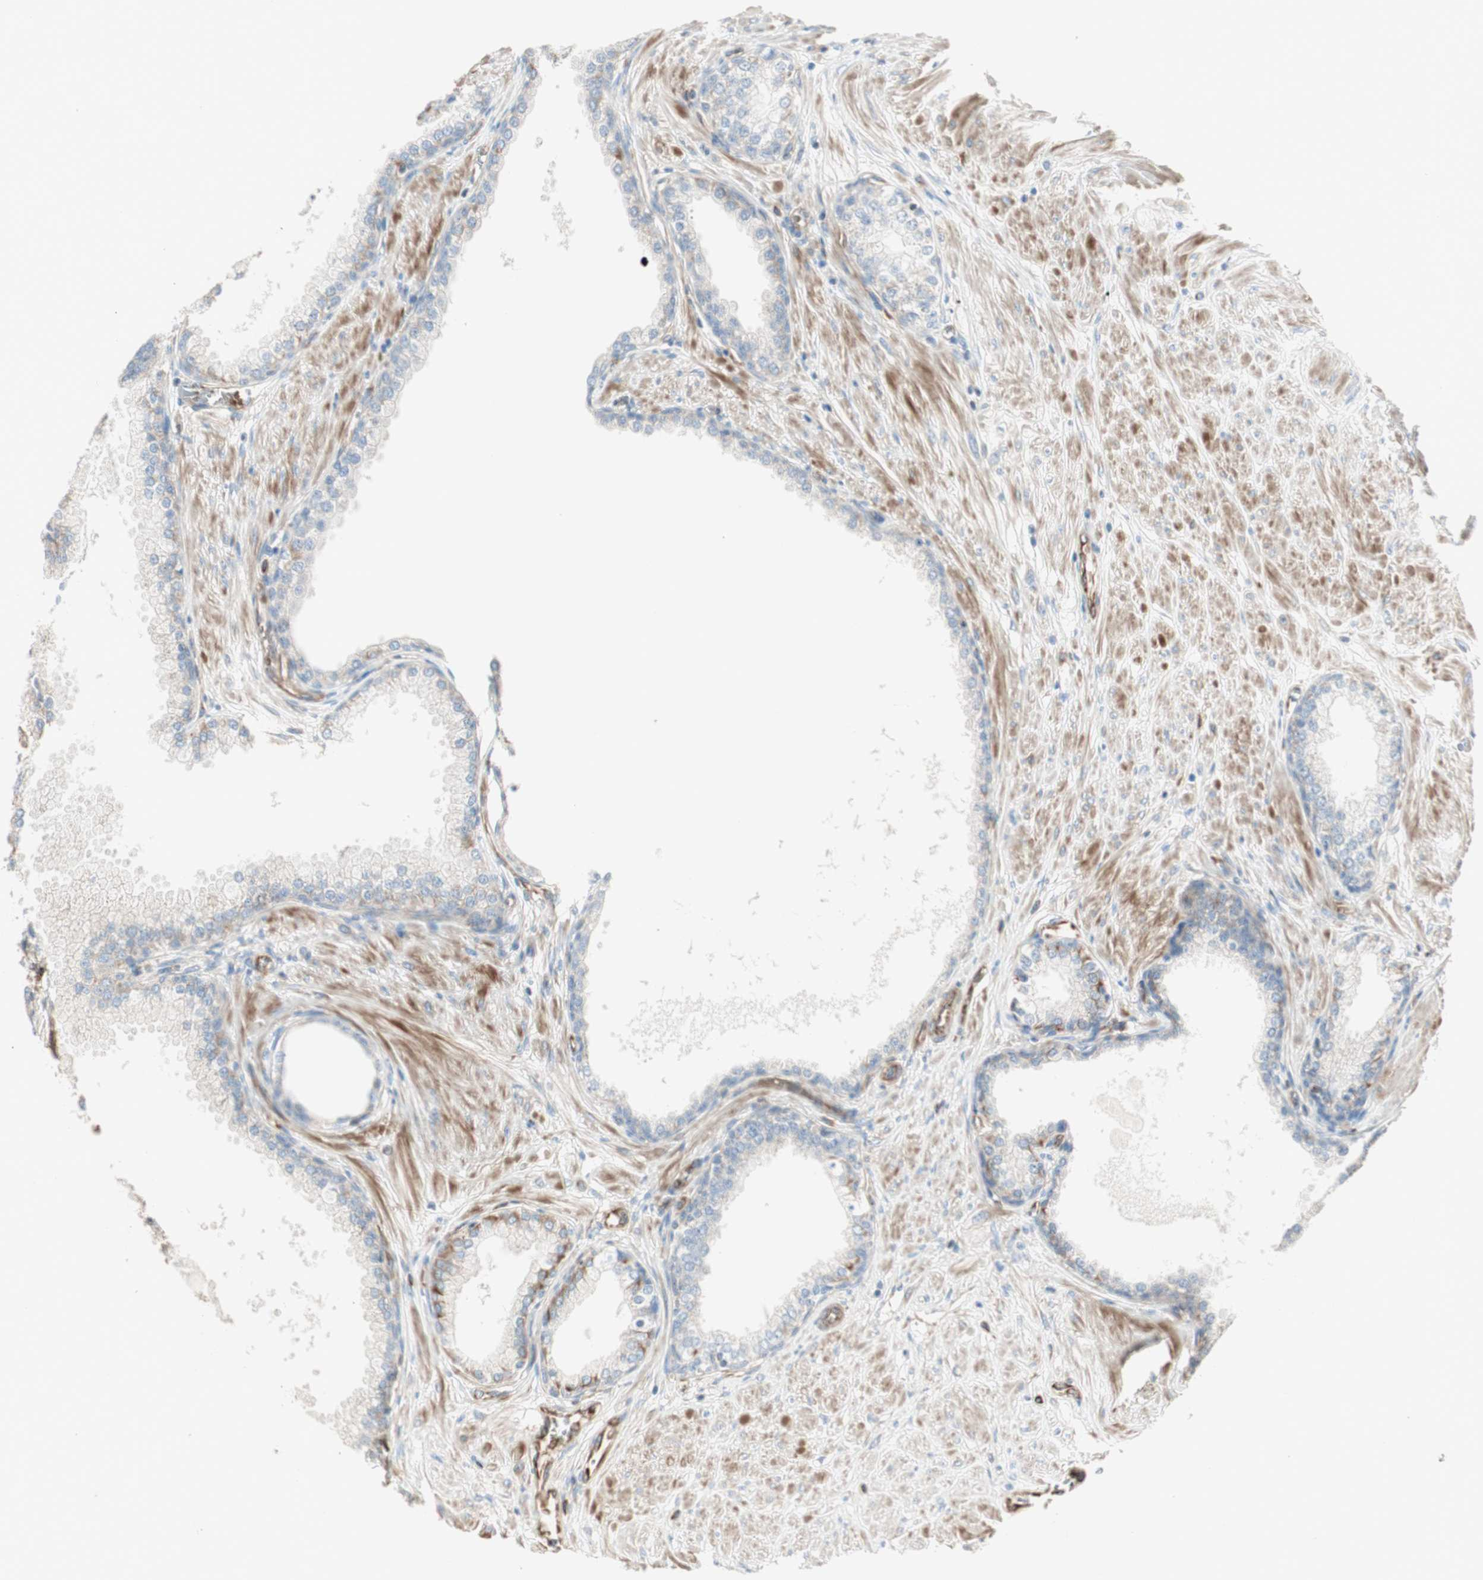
{"staining": {"intensity": "moderate", "quantity": "<25%", "location": "cytoplasmic/membranous"}, "tissue": "prostate", "cell_type": "Glandular cells", "image_type": "normal", "snomed": [{"axis": "morphology", "description": "Normal tissue, NOS"}, {"axis": "topography", "description": "Prostate"}], "caption": "Immunohistochemical staining of unremarkable prostate demonstrates <25% levels of moderate cytoplasmic/membranous protein positivity in about <25% of glandular cells.", "gene": "SRCIN1", "patient": {"sex": "male", "age": 51}}